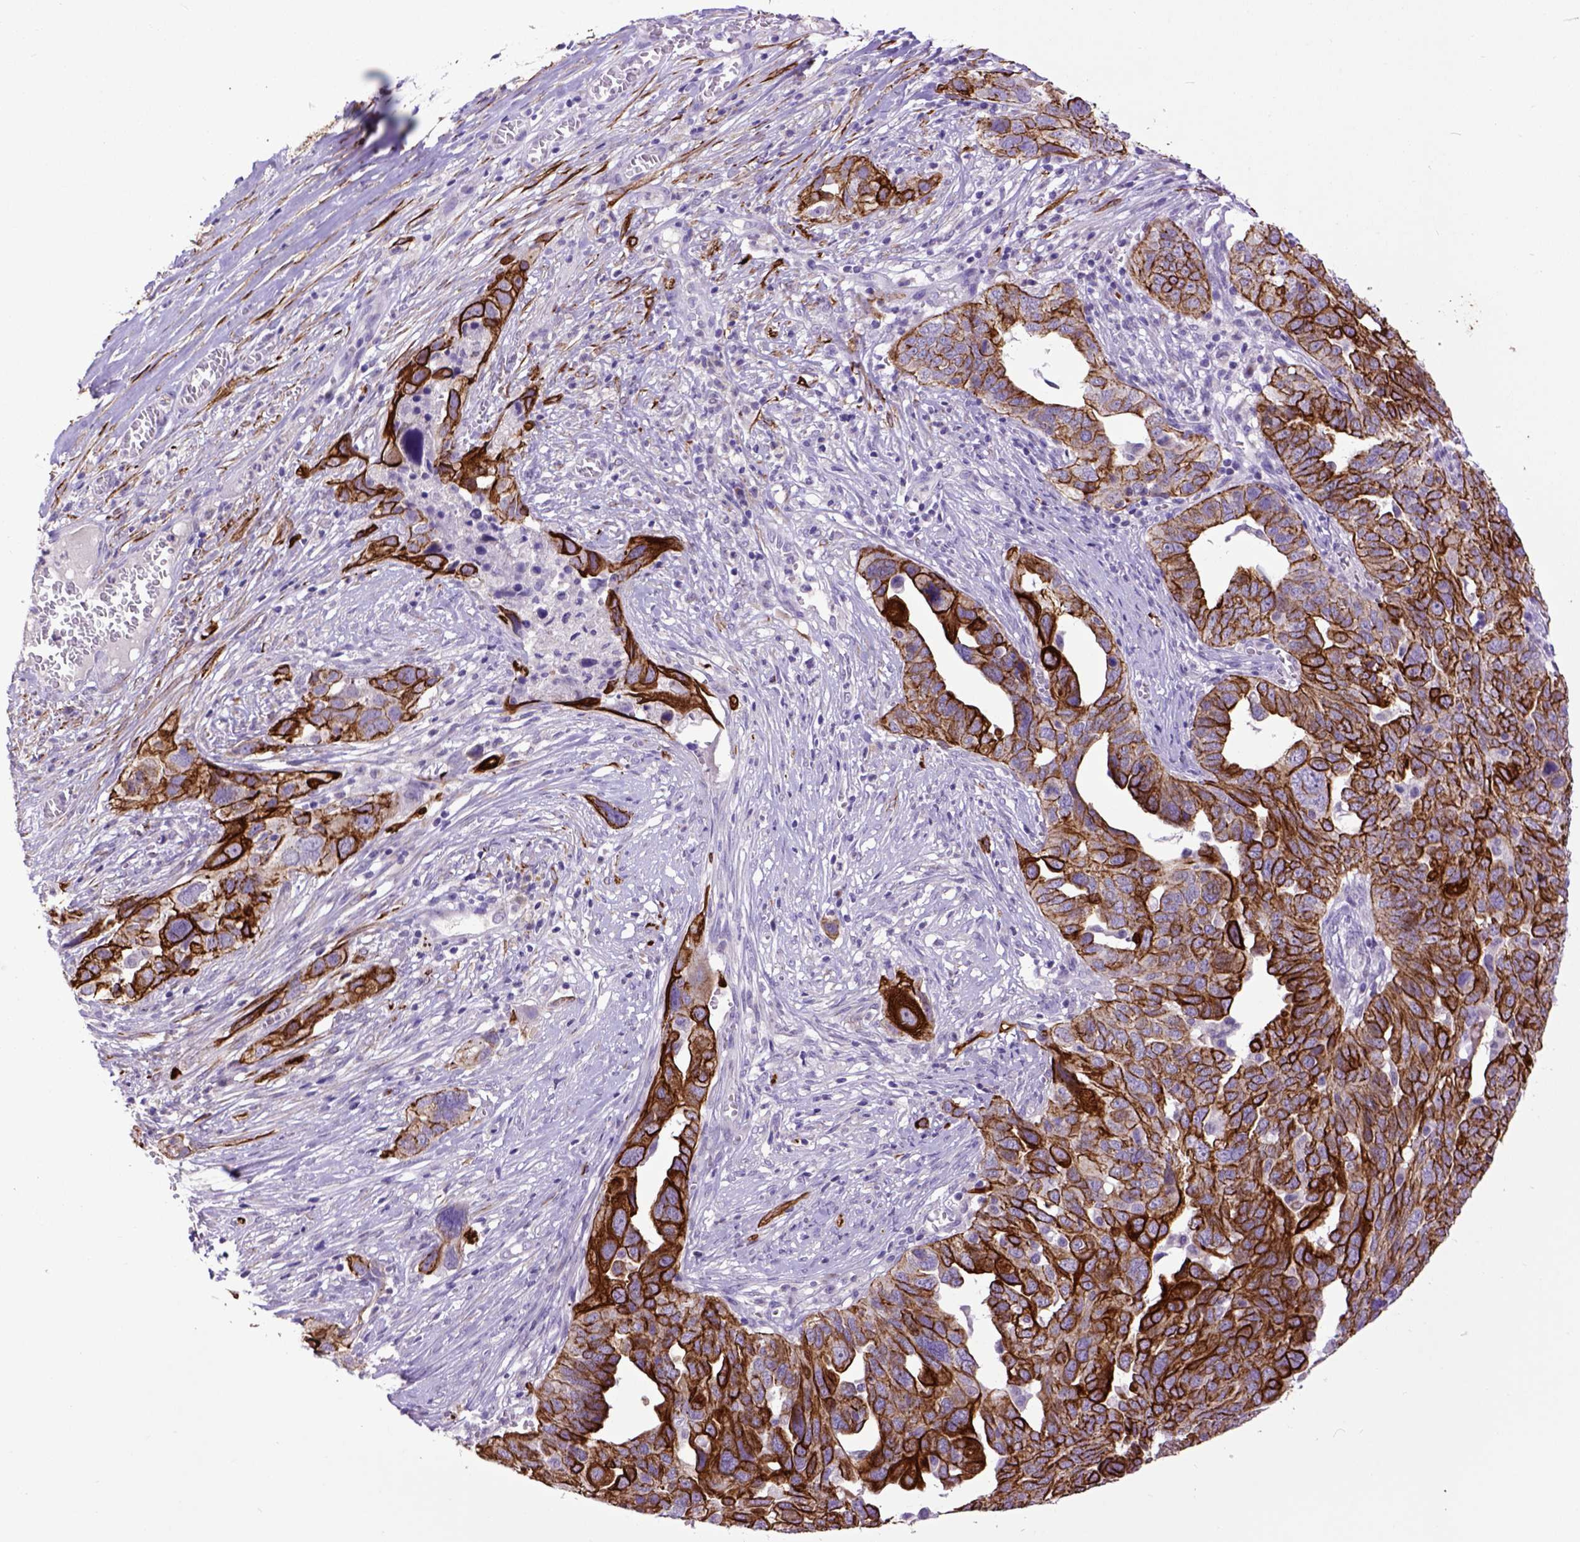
{"staining": {"intensity": "strong", "quantity": ">75%", "location": "cytoplasmic/membranous"}, "tissue": "ovarian cancer", "cell_type": "Tumor cells", "image_type": "cancer", "snomed": [{"axis": "morphology", "description": "Carcinoma, endometroid"}, {"axis": "topography", "description": "Soft tissue"}, {"axis": "topography", "description": "Ovary"}], "caption": "An image showing strong cytoplasmic/membranous positivity in approximately >75% of tumor cells in ovarian cancer, as visualized by brown immunohistochemical staining.", "gene": "RAB25", "patient": {"sex": "female", "age": 52}}